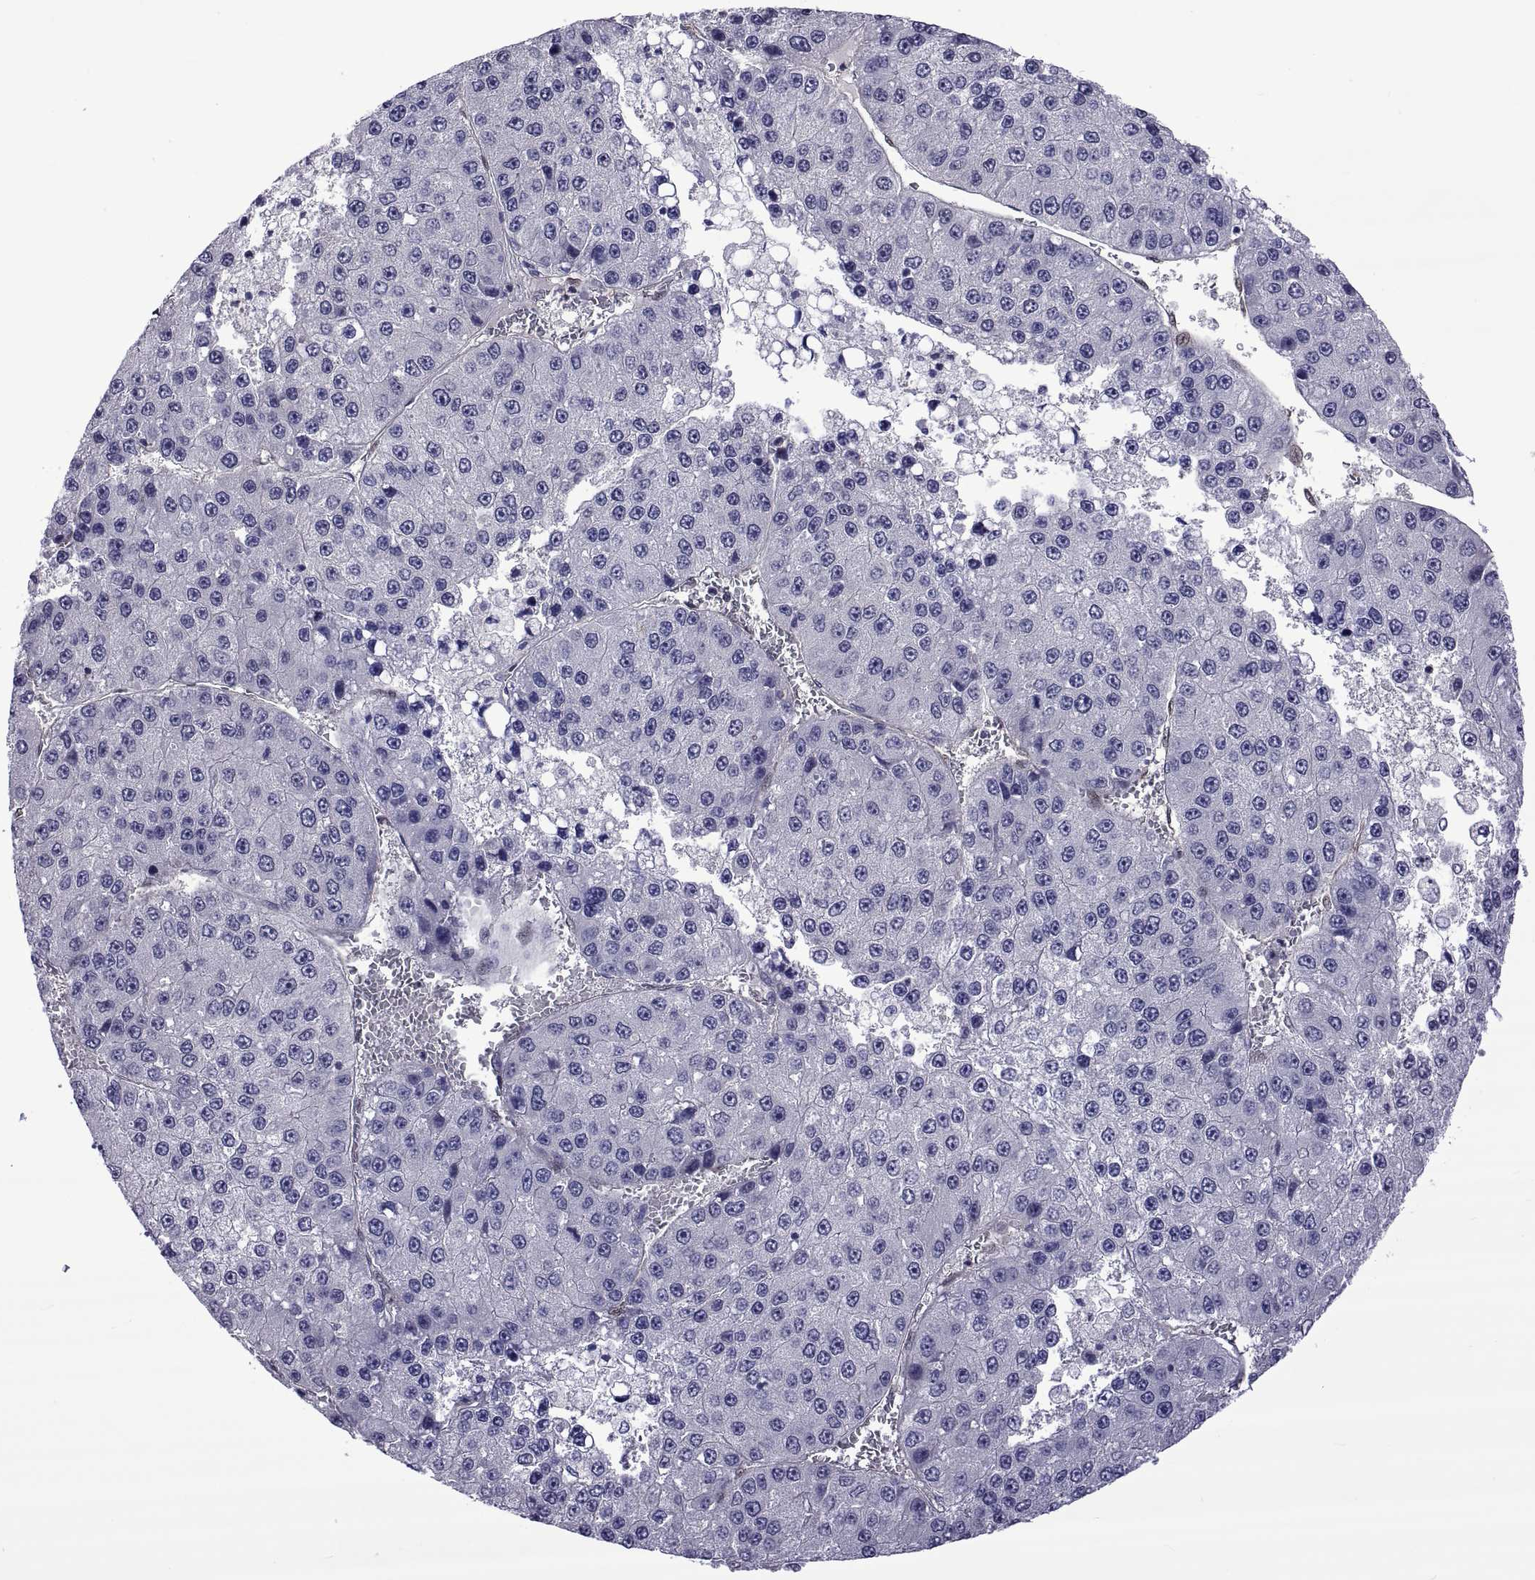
{"staining": {"intensity": "negative", "quantity": "none", "location": "none"}, "tissue": "liver cancer", "cell_type": "Tumor cells", "image_type": "cancer", "snomed": [{"axis": "morphology", "description": "Carcinoma, Hepatocellular, NOS"}, {"axis": "topography", "description": "Liver"}], "caption": "IHC image of human liver cancer stained for a protein (brown), which demonstrates no expression in tumor cells.", "gene": "LCN9", "patient": {"sex": "female", "age": 73}}